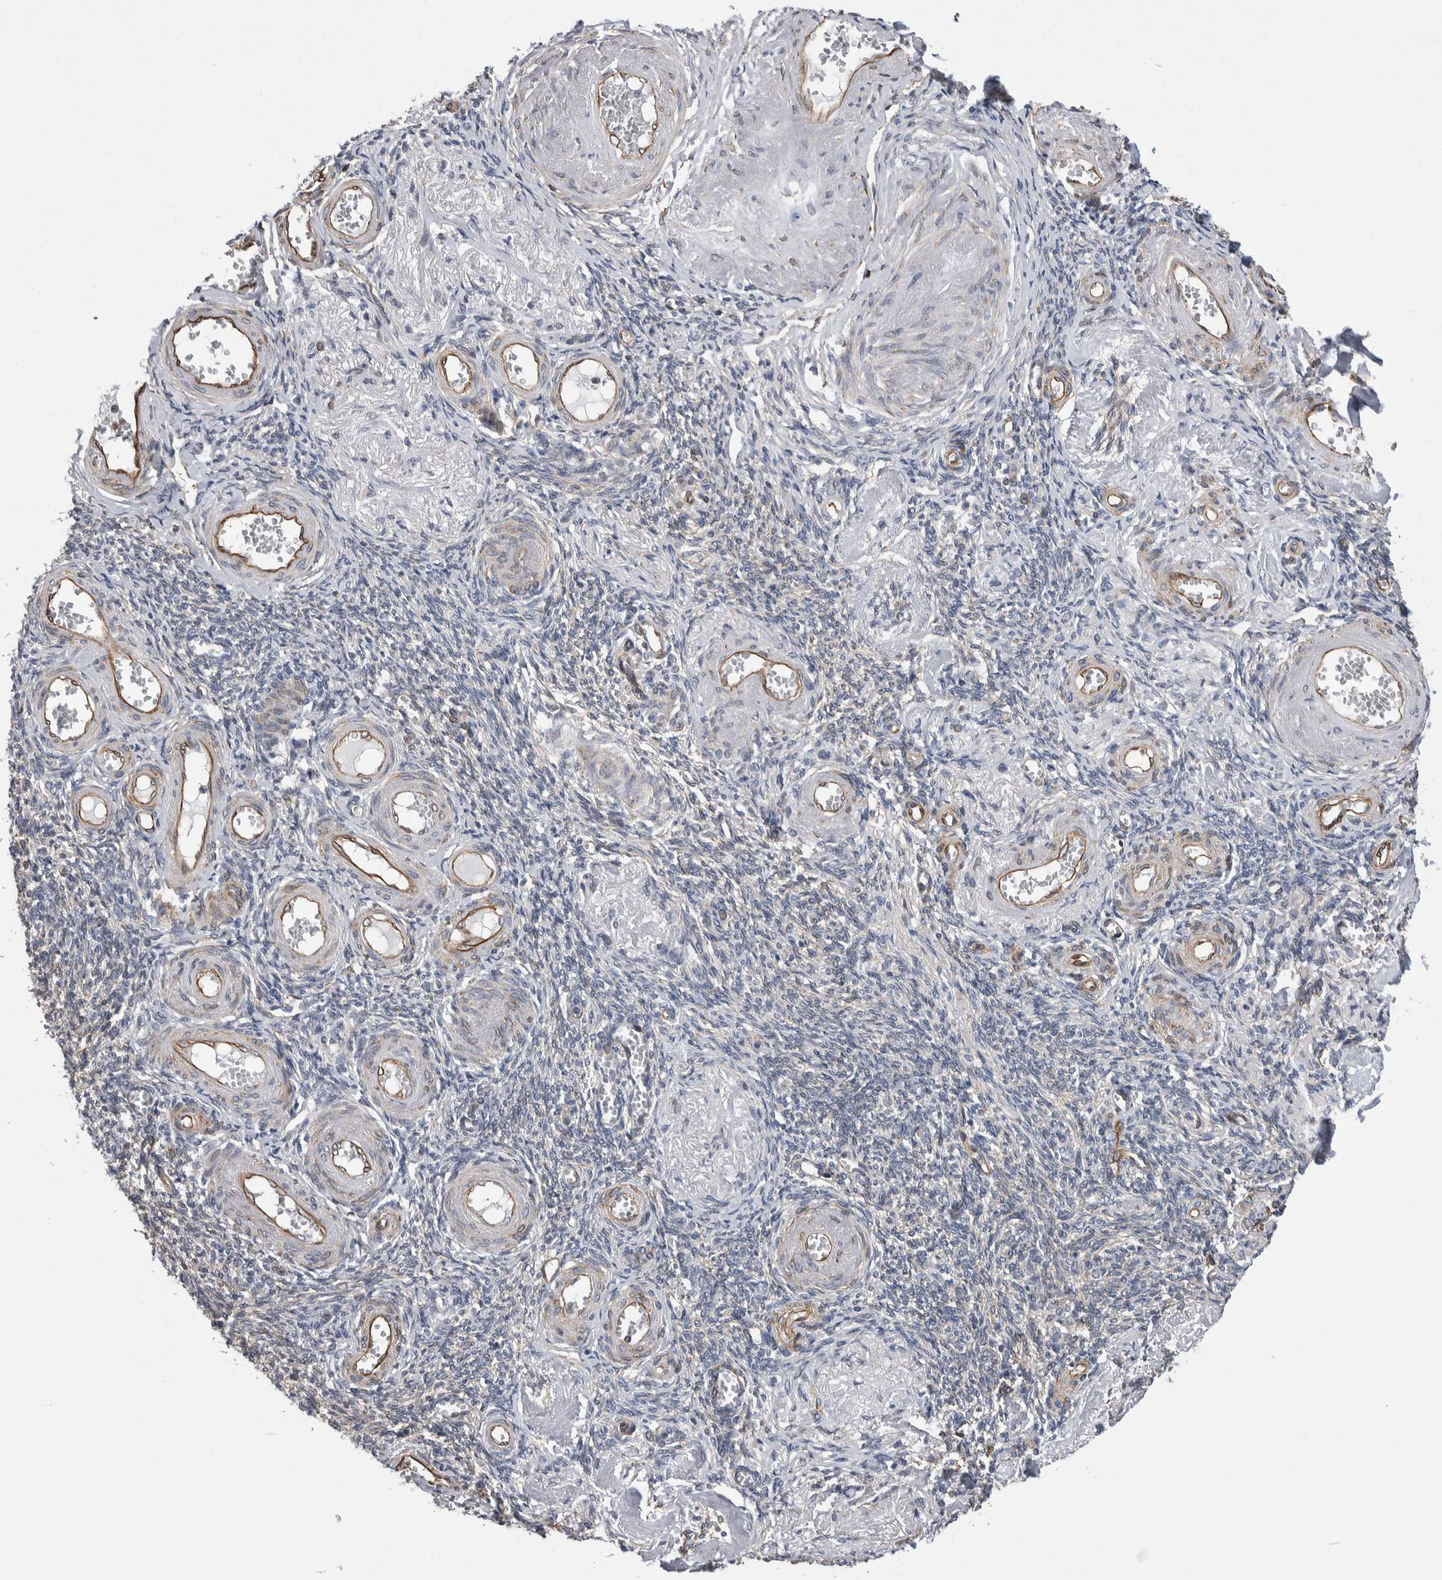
{"staining": {"intensity": "weak", "quantity": ">75%", "location": "cytoplasmic/membranous"}, "tissue": "adipose tissue", "cell_type": "Adipocytes", "image_type": "normal", "snomed": [{"axis": "morphology", "description": "Normal tissue, NOS"}, {"axis": "topography", "description": "Vascular tissue"}, {"axis": "topography", "description": "Fallopian tube"}, {"axis": "topography", "description": "Ovary"}], "caption": "This histopathology image reveals immunohistochemistry staining of normal adipose tissue, with low weak cytoplasmic/membranous staining in about >75% of adipocytes.", "gene": "KIF12", "patient": {"sex": "female", "age": 67}}